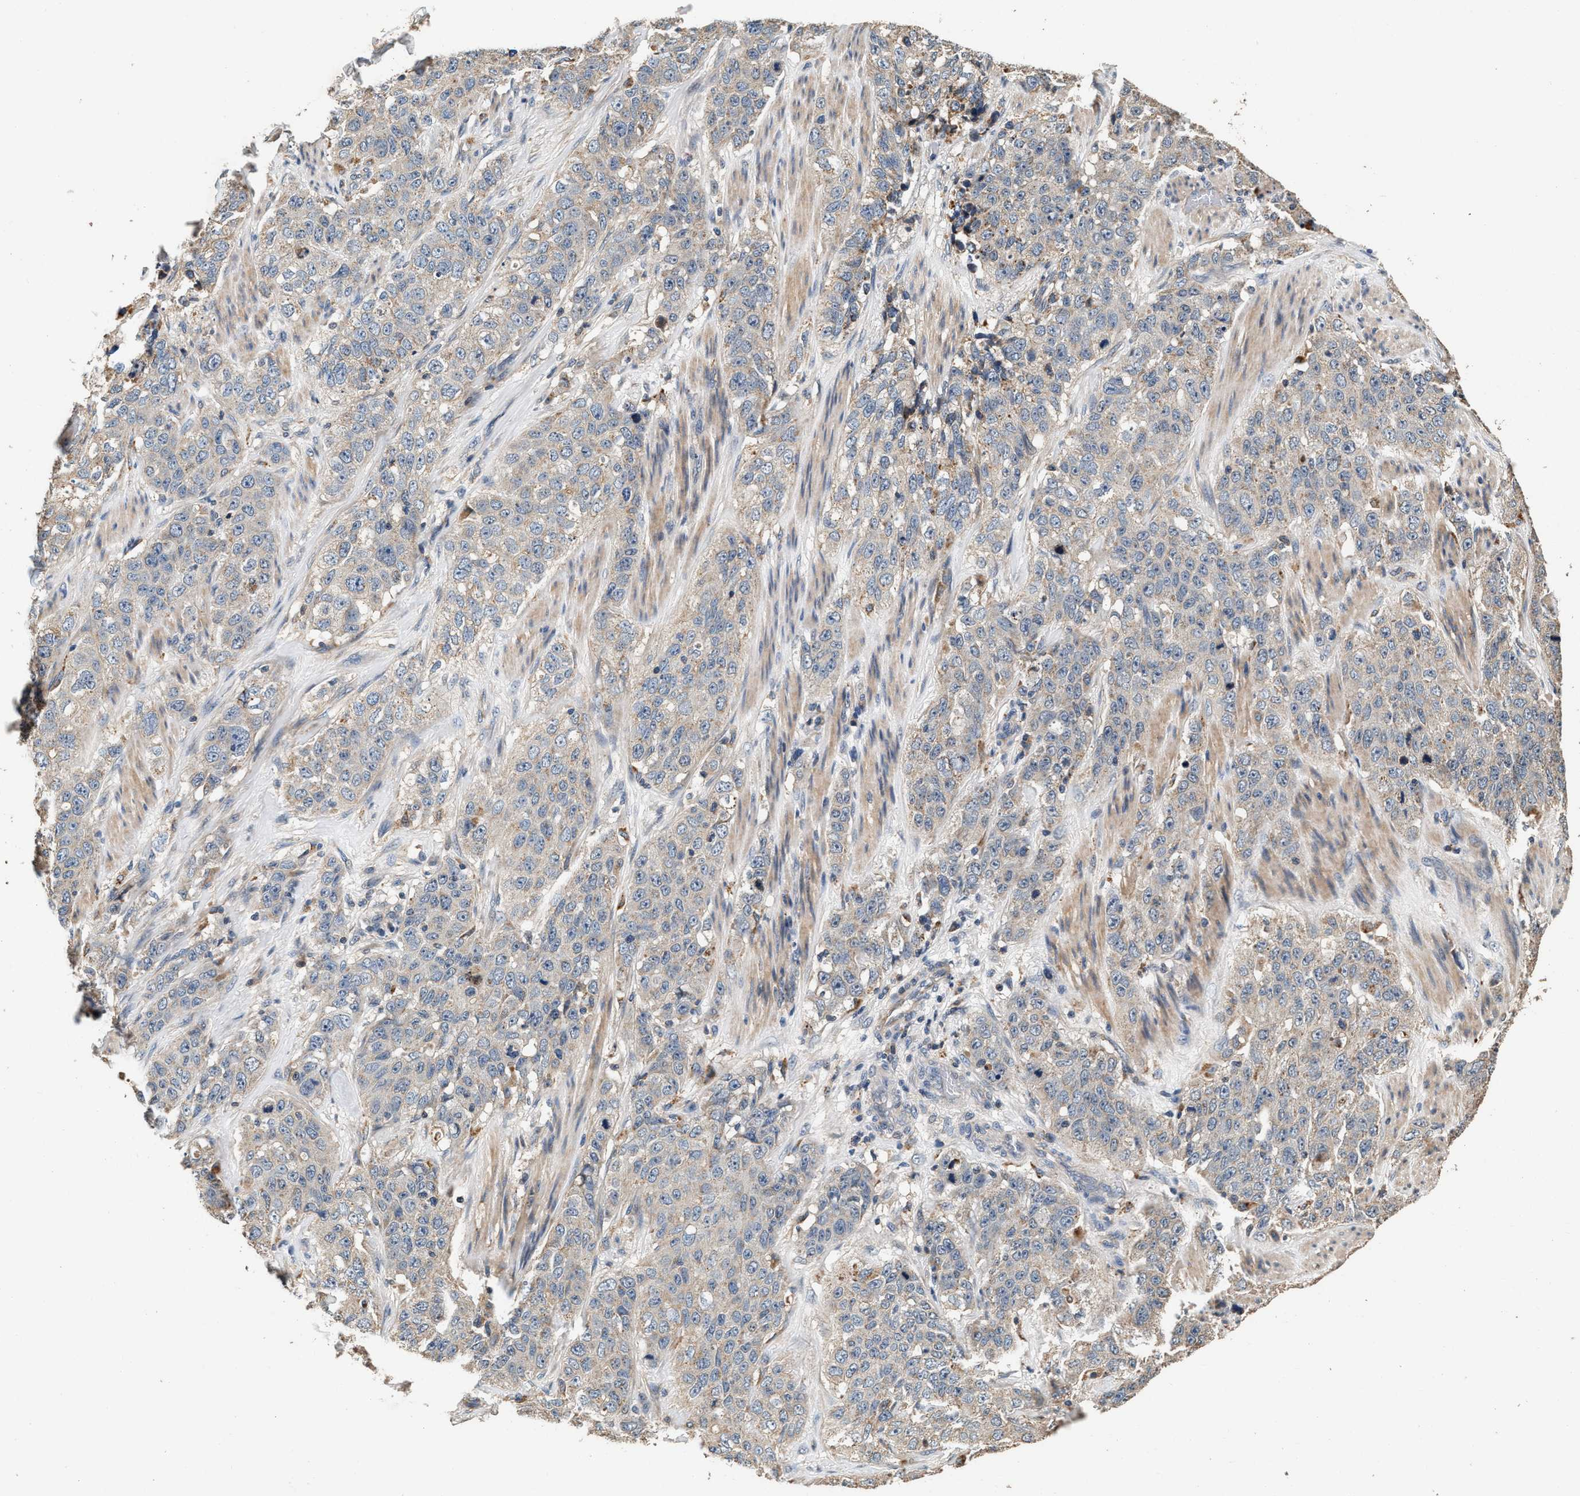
{"staining": {"intensity": "negative", "quantity": "none", "location": "none"}, "tissue": "stomach cancer", "cell_type": "Tumor cells", "image_type": "cancer", "snomed": [{"axis": "morphology", "description": "Adenocarcinoma, NOS"}, {"axis": "topography", "description": "Stomach"}], "caption": "Stomach adenocarcinoma was stained to show a protein in brown. There is no significant staining in tumor cells. The staining is performed using DAB (3,3'-diaminobenzidine) brown chromogen with nuclei counter-stained in using hematoxylin.", "gene": "PTGR3", "patient": {"sex": "male", "age": 48}}